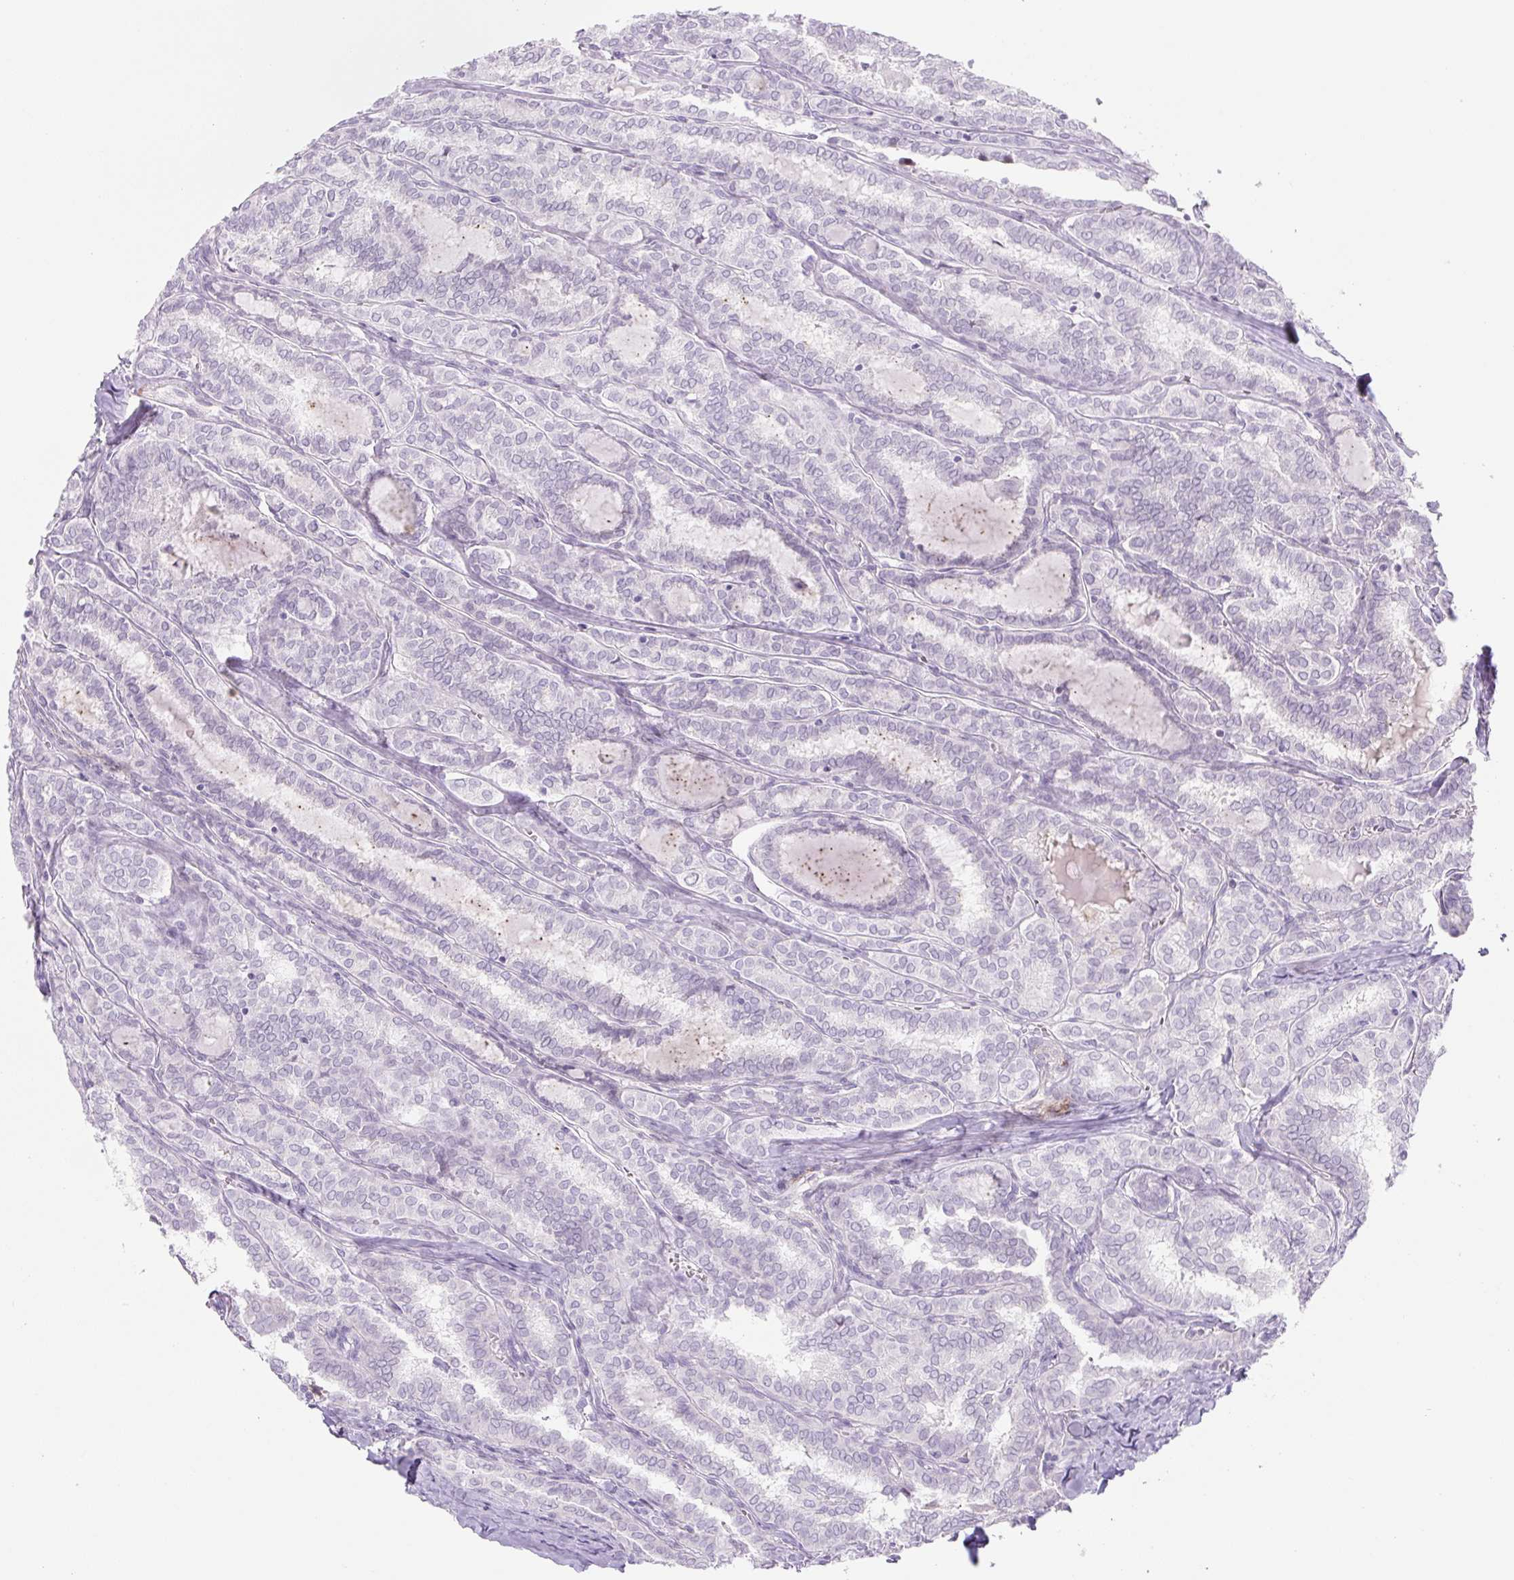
{"staining": {"intensity": "negative", "quantity": "none", "location": "none"}, "tissue": "thyroid cancer", "cell_type": "Tumor cells", "image_type": "cancer", "snomed": [{"axis": "morphology", "description": "Papillary adenocarcinoma, NOS"}, {"axis": "topography", "description": "Thyroid gland"}], "caption": "Thyroid cancer (papillary adenocarcinoma) was stained to show a protein in brown. There is no significant staining in tumor cells.", "gene": "PRM1", "patient": {"sex": "female", "age": 30}}